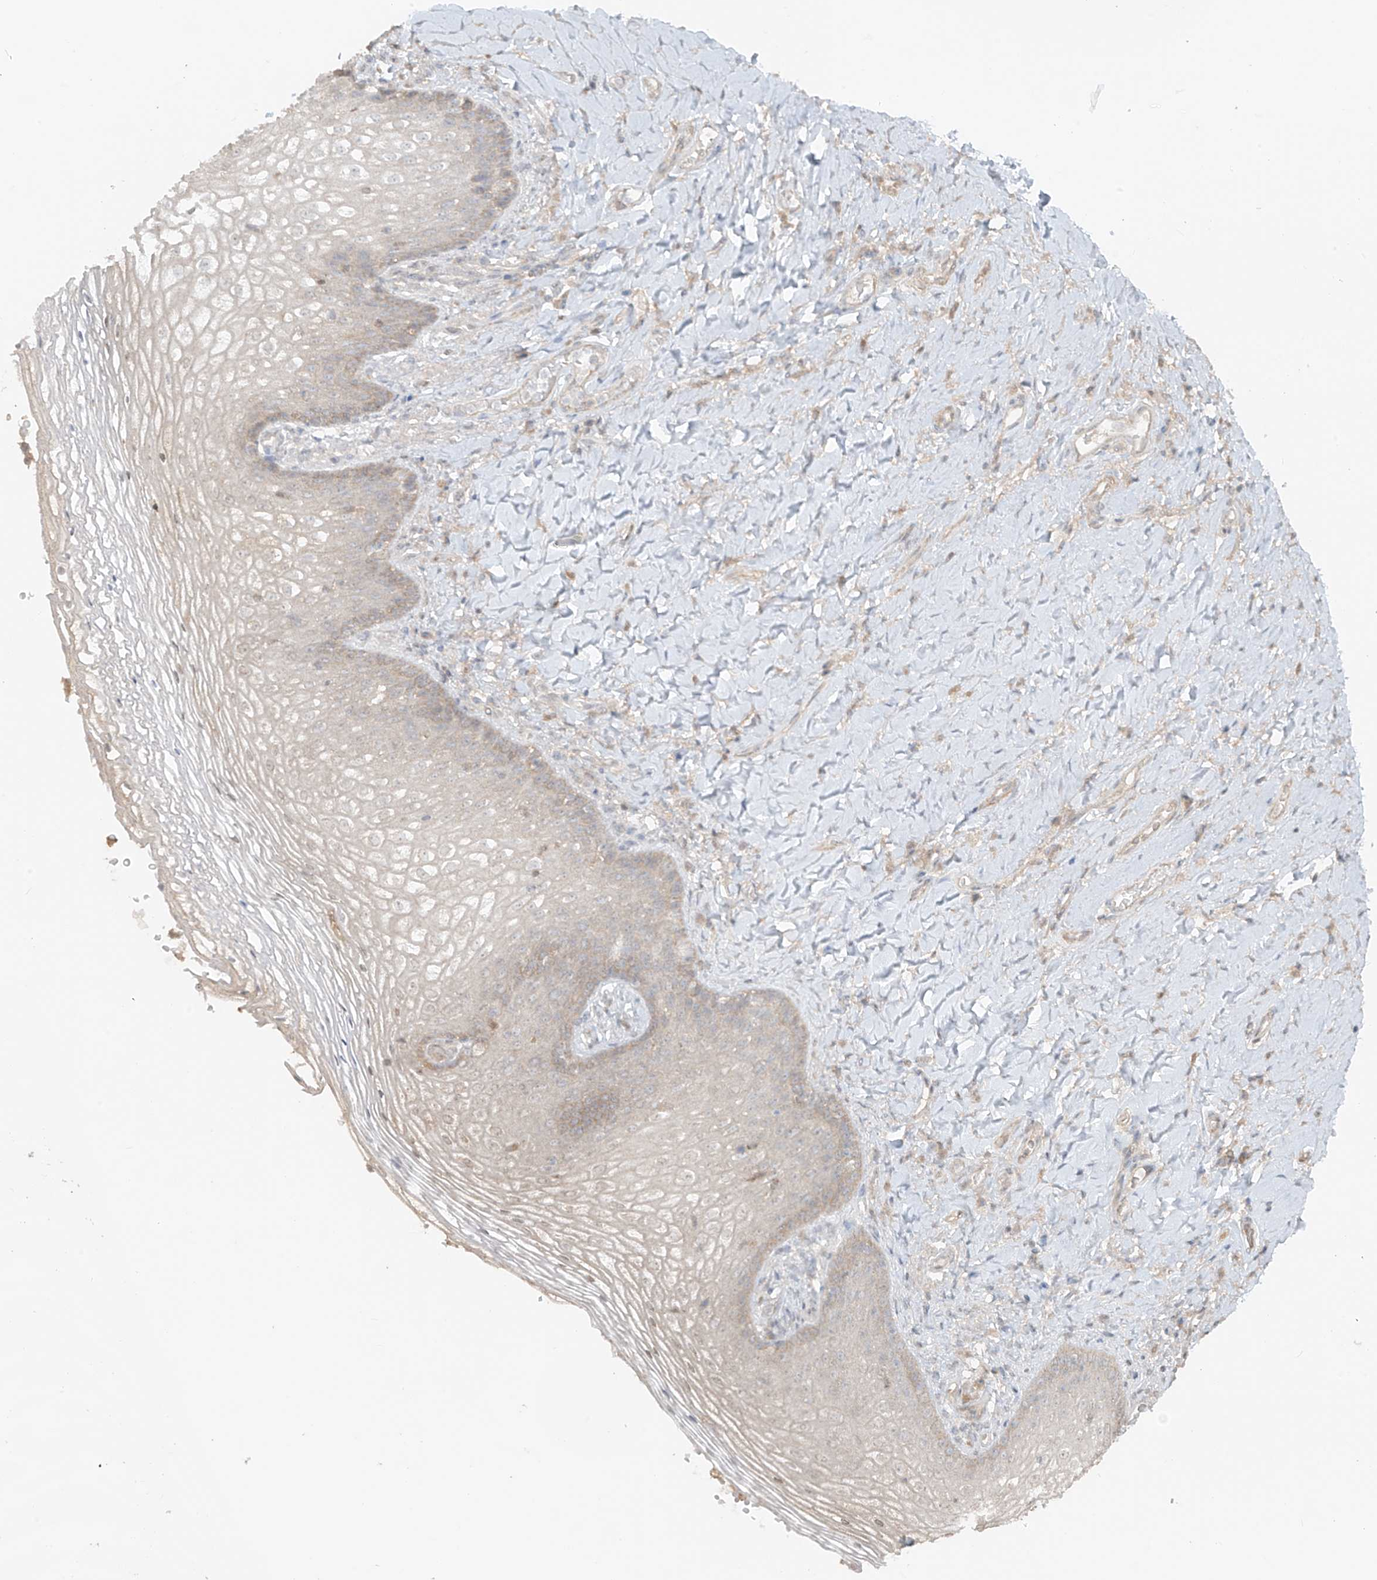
{"staining": {"intensity": "weak", "quantity": "<25%", "location": "cytoplasmic/membranous"}, "tissue": "vagina", "cell_type": "Squamous epithelial cells", "image_type": "normal", "snomed": [{"axis": "morphology", "description": "Normal tissue, NOS"}, {"axis": "topography", "description": "Vagina"}], "caption": "This is a micrograph of IHC staining of unremarkable vagina, which shows no positivity in squamous epithelial cells. The staining is performed using DAB brown chromogen with nuclei counter-stained in using hematoxylin.", "gene": "ABCD1", "patient": {"sex": "female", "age": 60}}